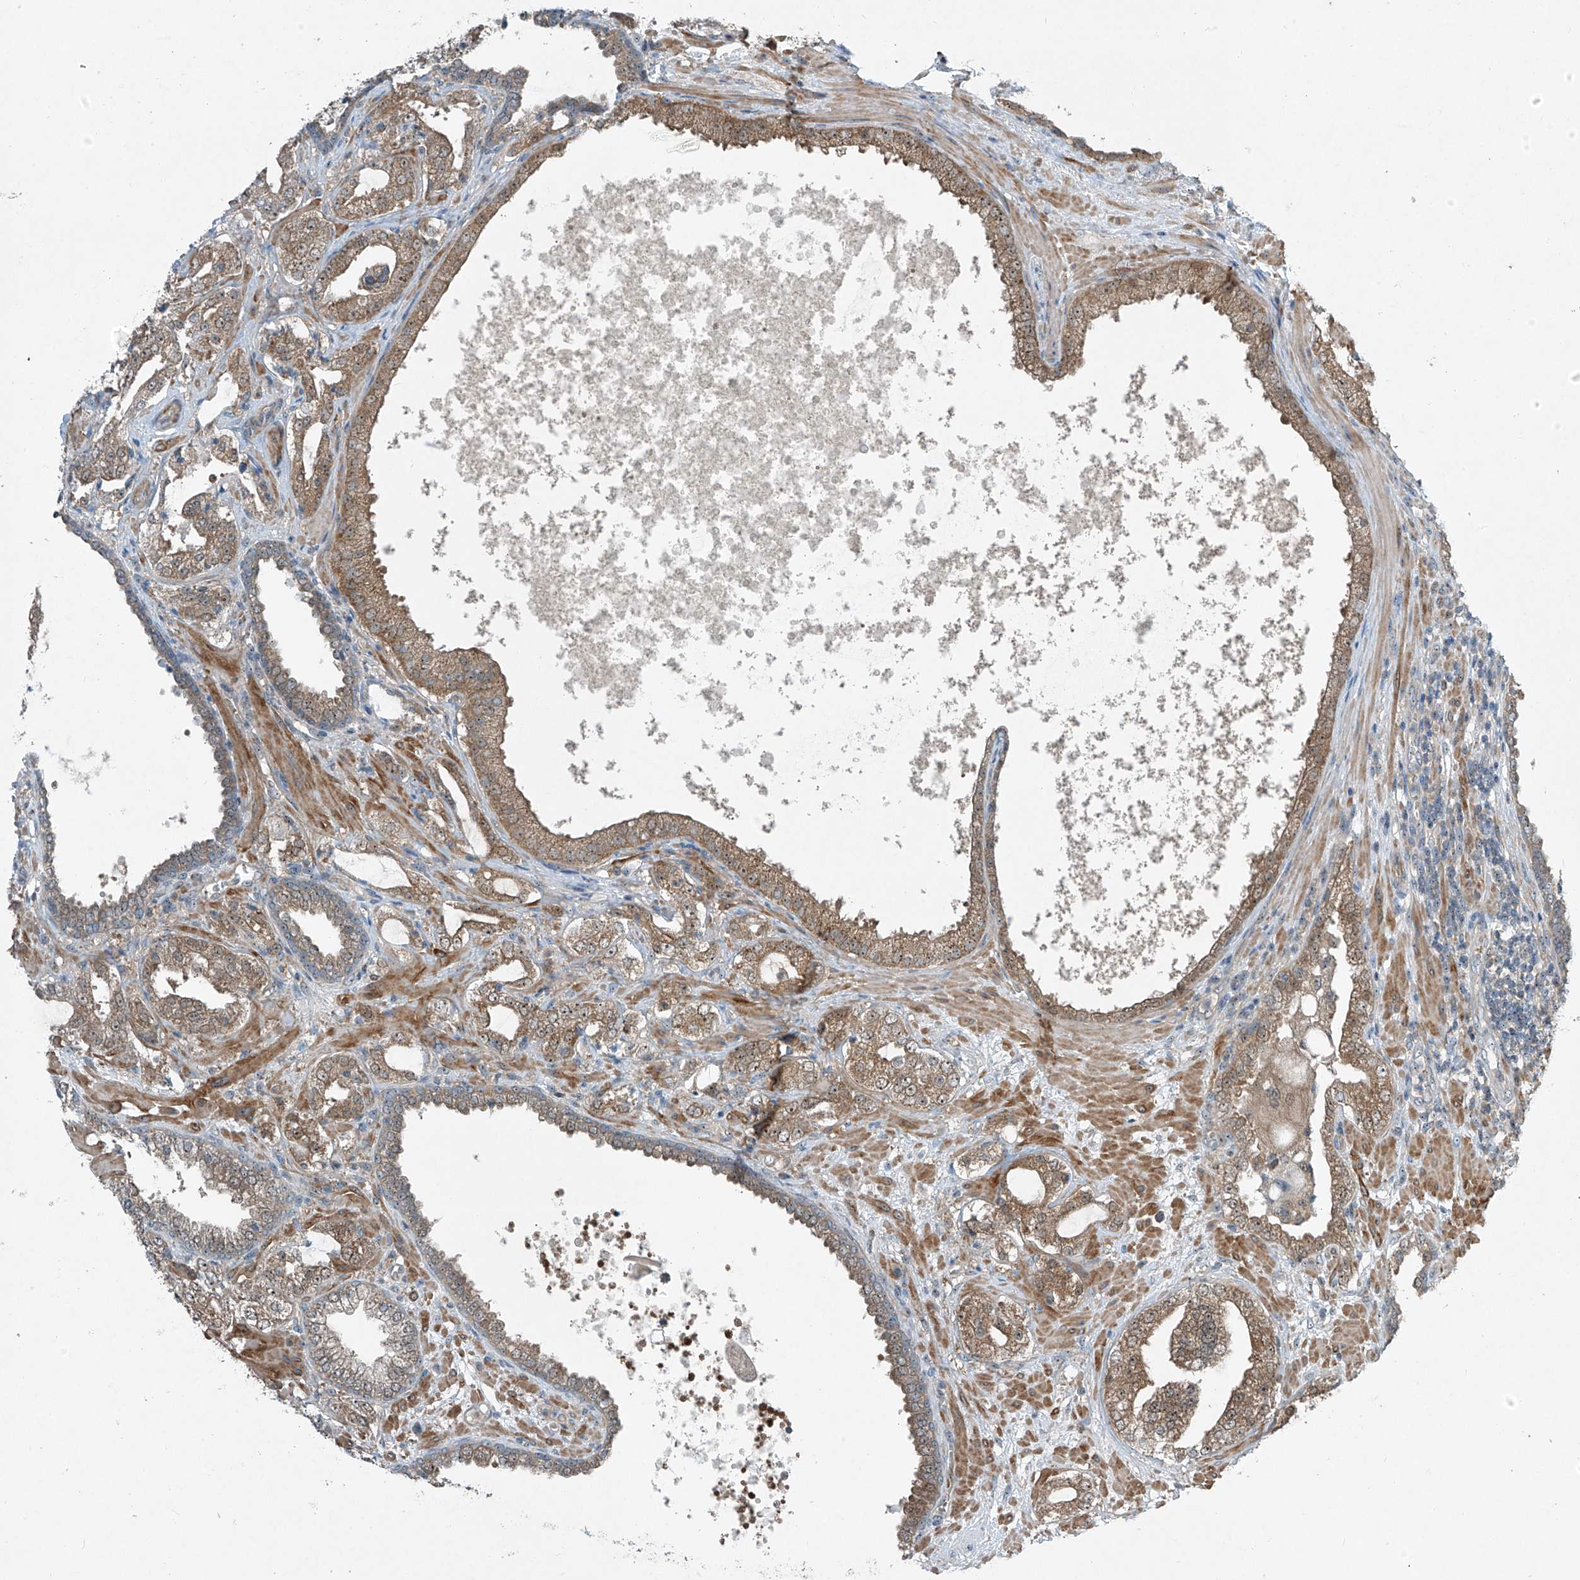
{"staining": {"intensity": "moderate", "quantity": ">75%", "location": "cytoplasmic/membranous,nuclear"}, "tissue": "prostate cancer", "cell_type": "Tumor cells", "image_type": "cancer", "snomed": [{"axis": "morphology", "description": "Adenocarcinoma, High grade"}, {"axis": "topography", "description": "Prostate"}], "caption": "DAB immunohistochemical staining of prostate adenocarcinoma (high-grade) shows moderate cytoplasmic/membranous and nuclear protein staining in approximately >75% of tumor cells.", "gene": "PPCS", "patient": {"sex": "male", "age": 64}}